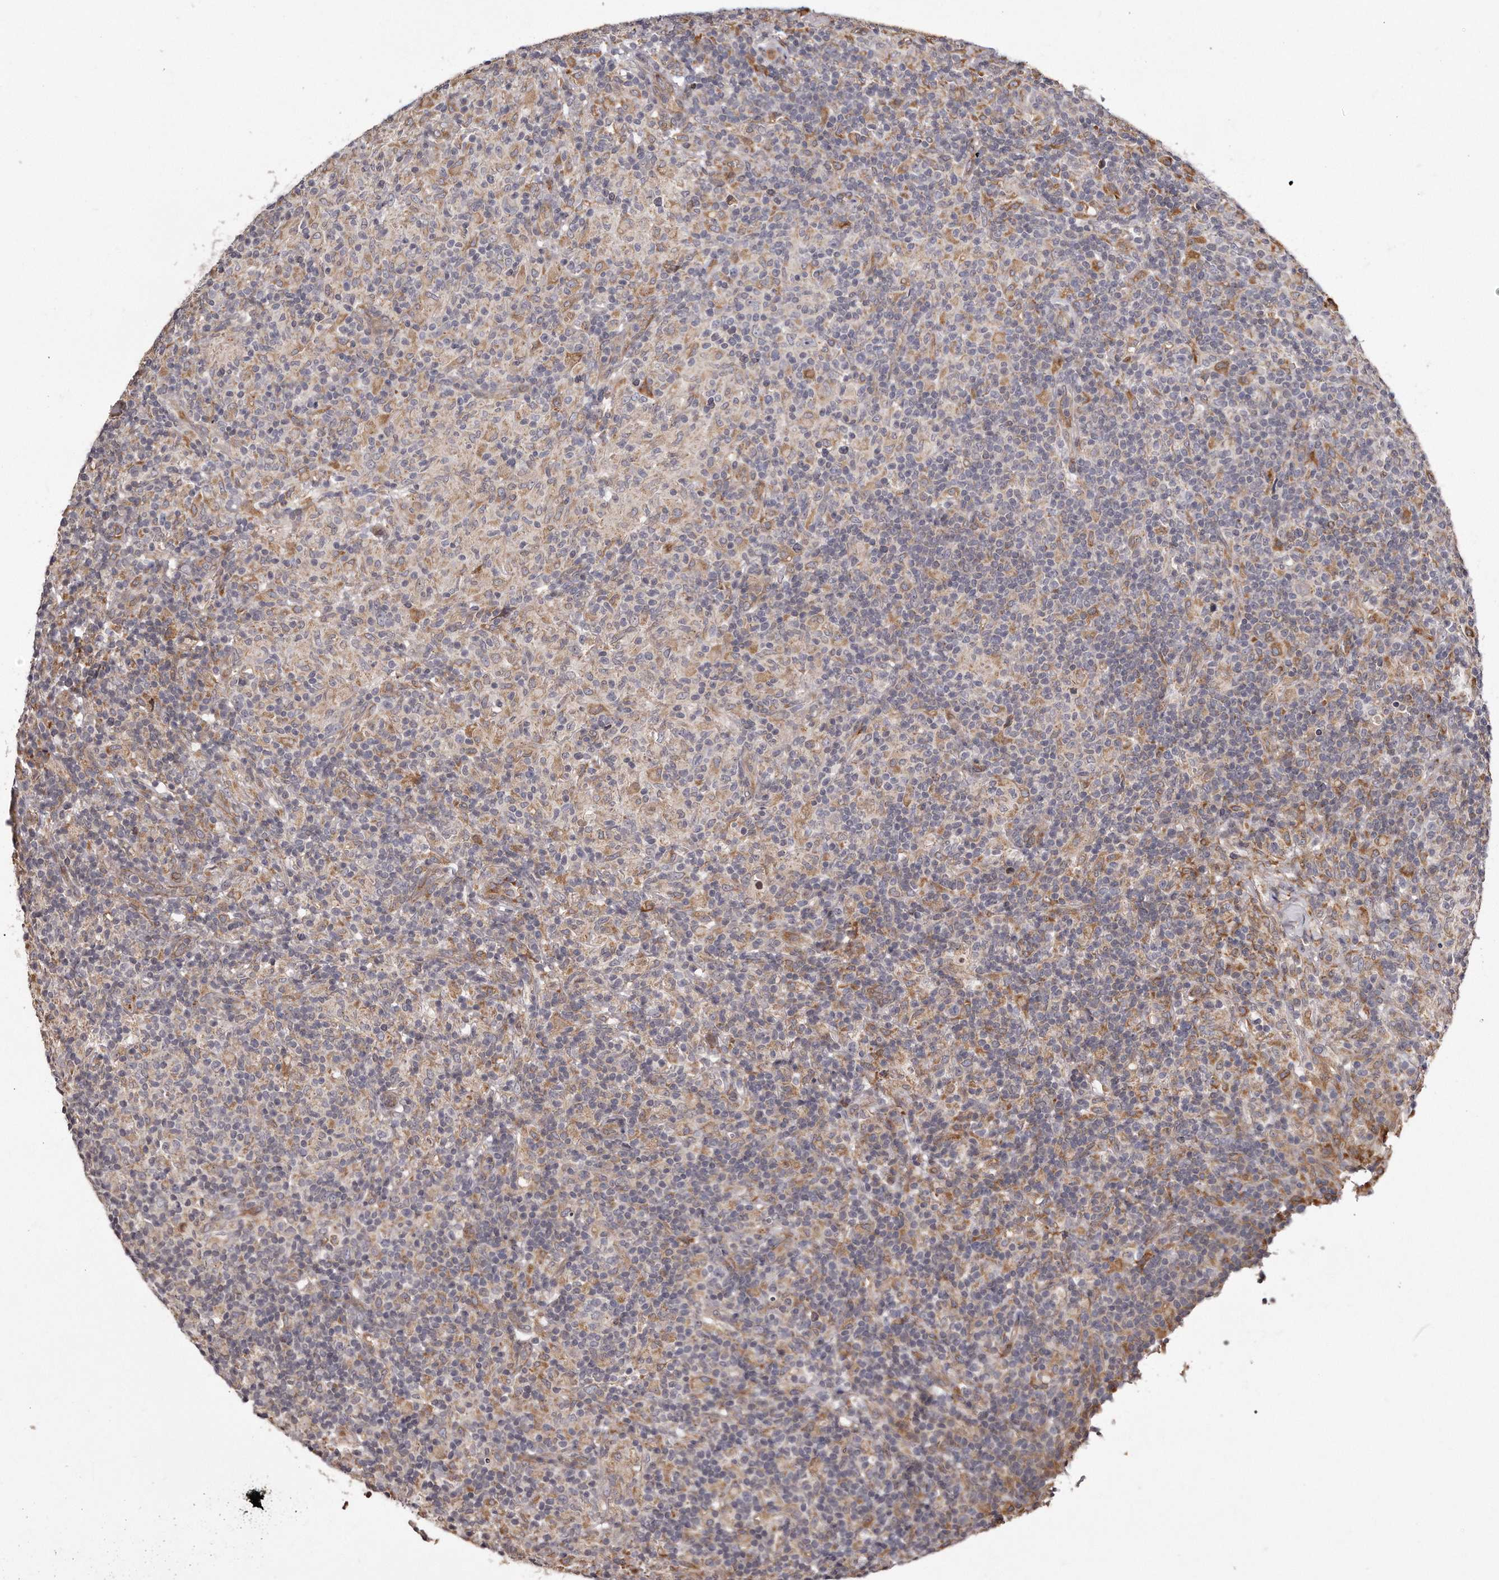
{"staining": {"intensity": "negative", "quantity": "none", "location": "none"}, "tissue": "lymphoma", "cell_type": "Tumor cells", "image_type": "cancer", "snomed": [{"axis": "morphology", "description": "Hodgkin's disease, NOS"}, {"axis": "topography", "description": "Lymph node"}], "caption": "DAB immunohistochemical staining of human lymphoma reveals no significant expression in tumor cells.", "gene": "TRAPPC14", "patient": {"sex": "male", "age": 70}}